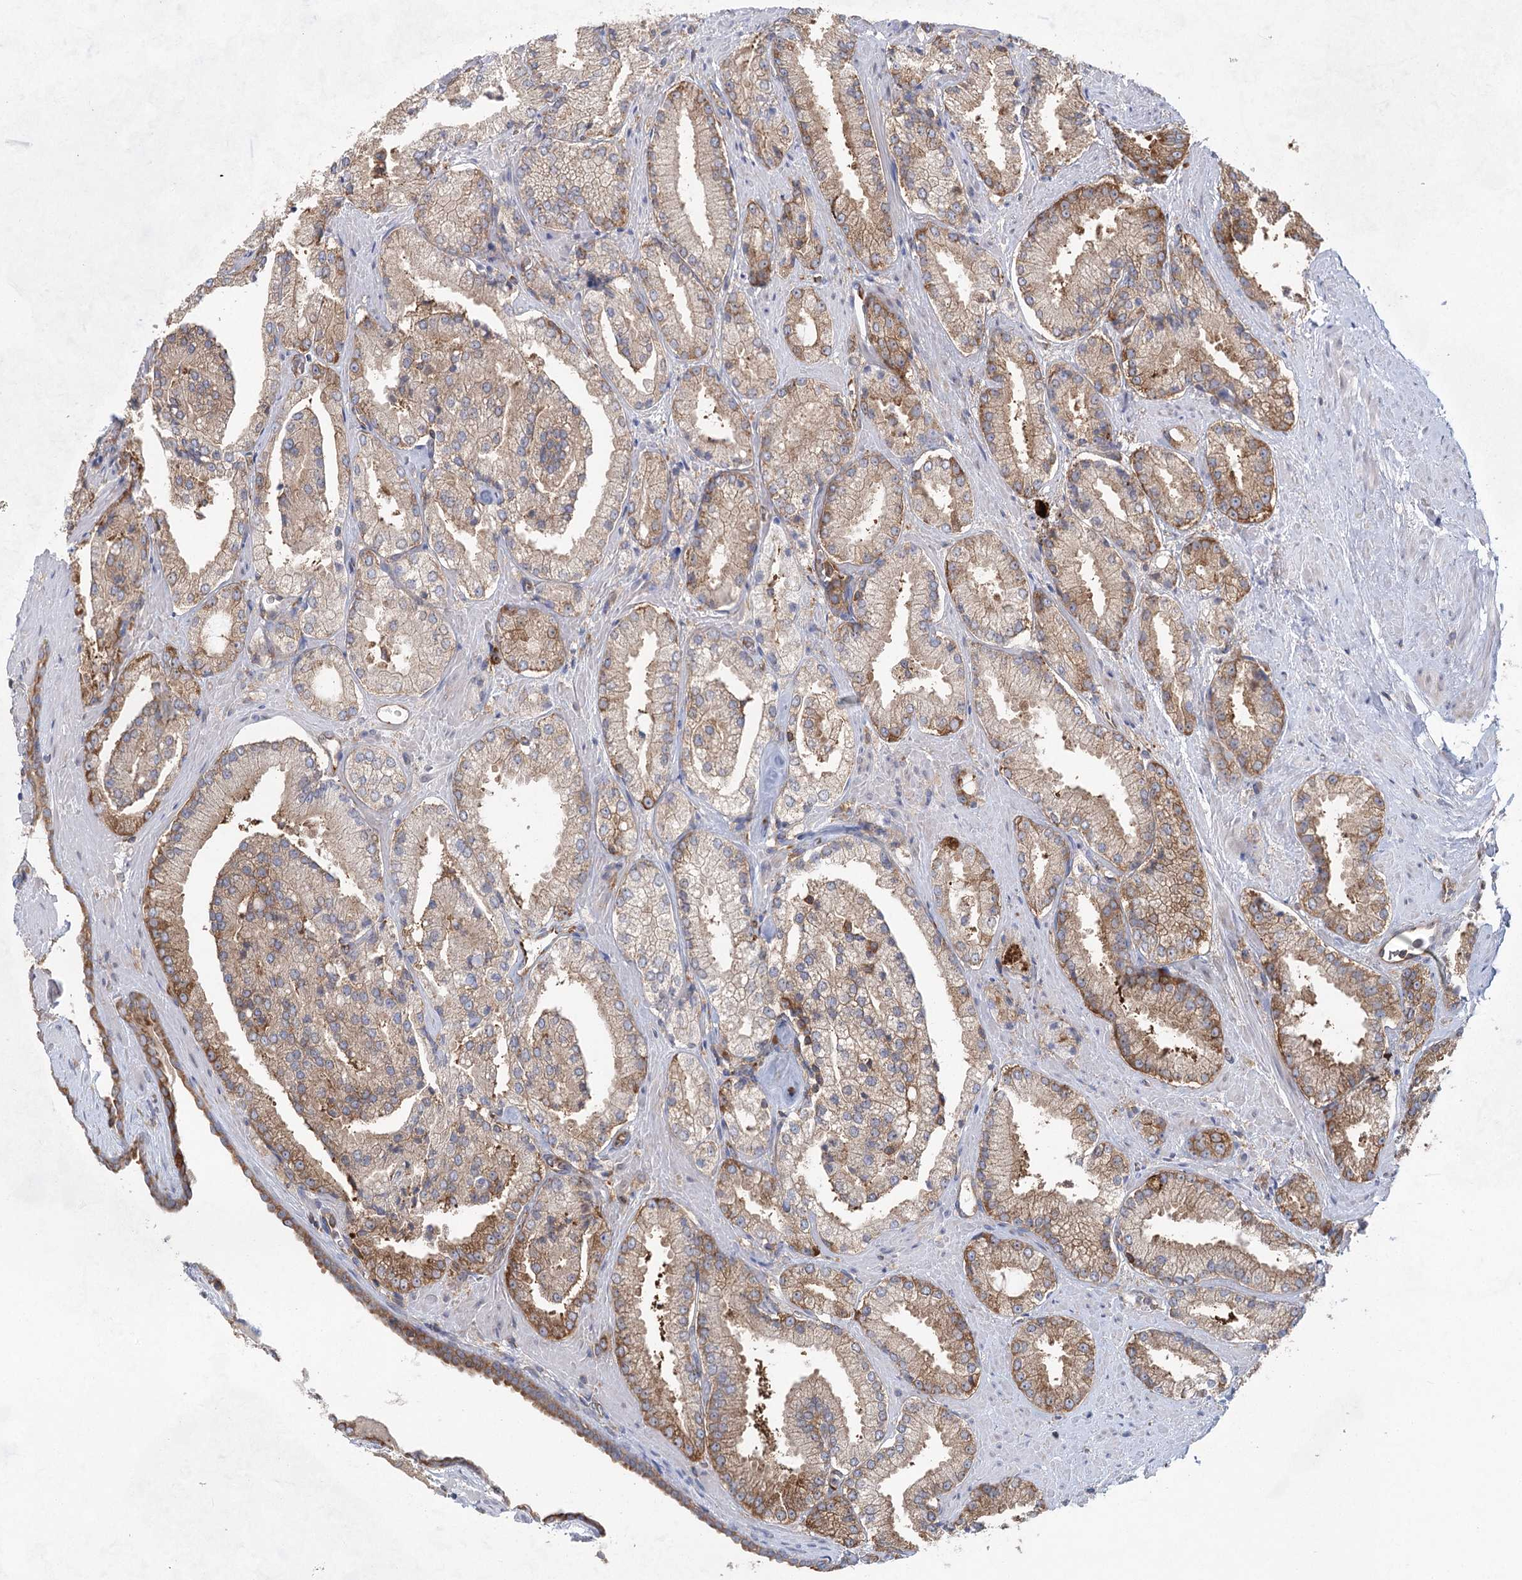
{"staining": {"intensity": "moderate", "quantity": ">75%", "location": "cytoplasmic/membranous"}, "tissue": "prostate cancer", "cell_type": "Tumor cells", "image_type": "cancer", "snomed": [{"axis": "morphology", "description": "Adenocarcinoma, High grade"}, {"axis": "topography", "description": "Prostate"}], "caption": "DAB immunohistochemical staining of human prostate cancer shows moderate cytoplasmic/membranous protein positivity in about >75% of tumor cells.", "gene": "EIF3A", "patient": {"sex": "male", "age": 73}}